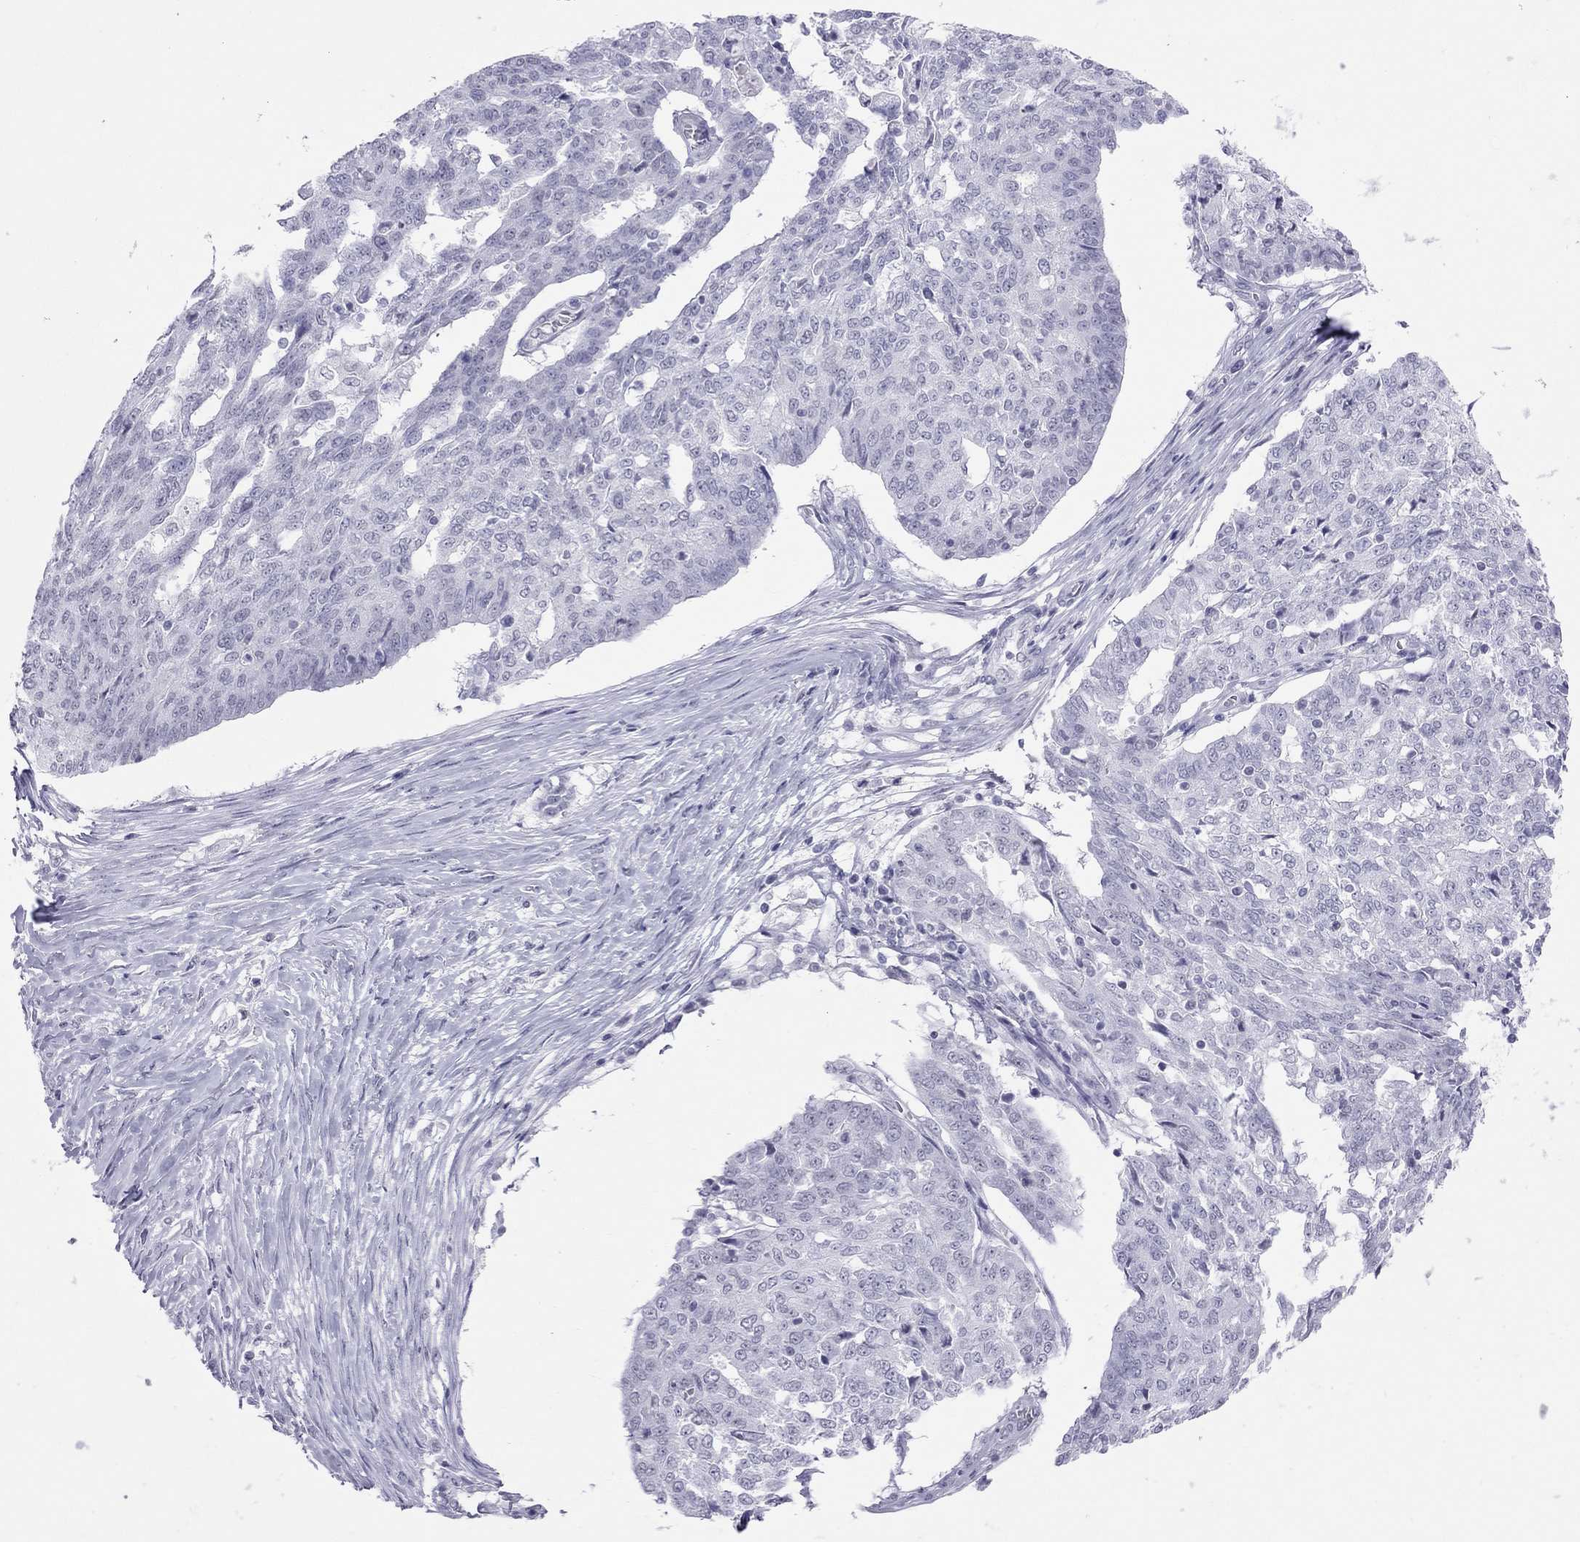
{"staining": {"intensity": "negative", "quantity": "none", "location": "none"}, "tissue": "ovarian cancer", "cell_type": "Tumor cells", "image_type": "cancer", "snomed": [{"axis": "morphology", "description": "Cystadenocarcinoma, serous, NOS"}, {"axis": "topography", "description": "Ovary"}], "caption": "Immunohistochemistry histopathology image of neoplastic tissue: ovarian cancer stained with DAB (3,3'-diaminobenzidine) reveals no significant protein positivity in tumor cells.", "gene": "JHY", "patient": {"sex": "female", "age": 67}}